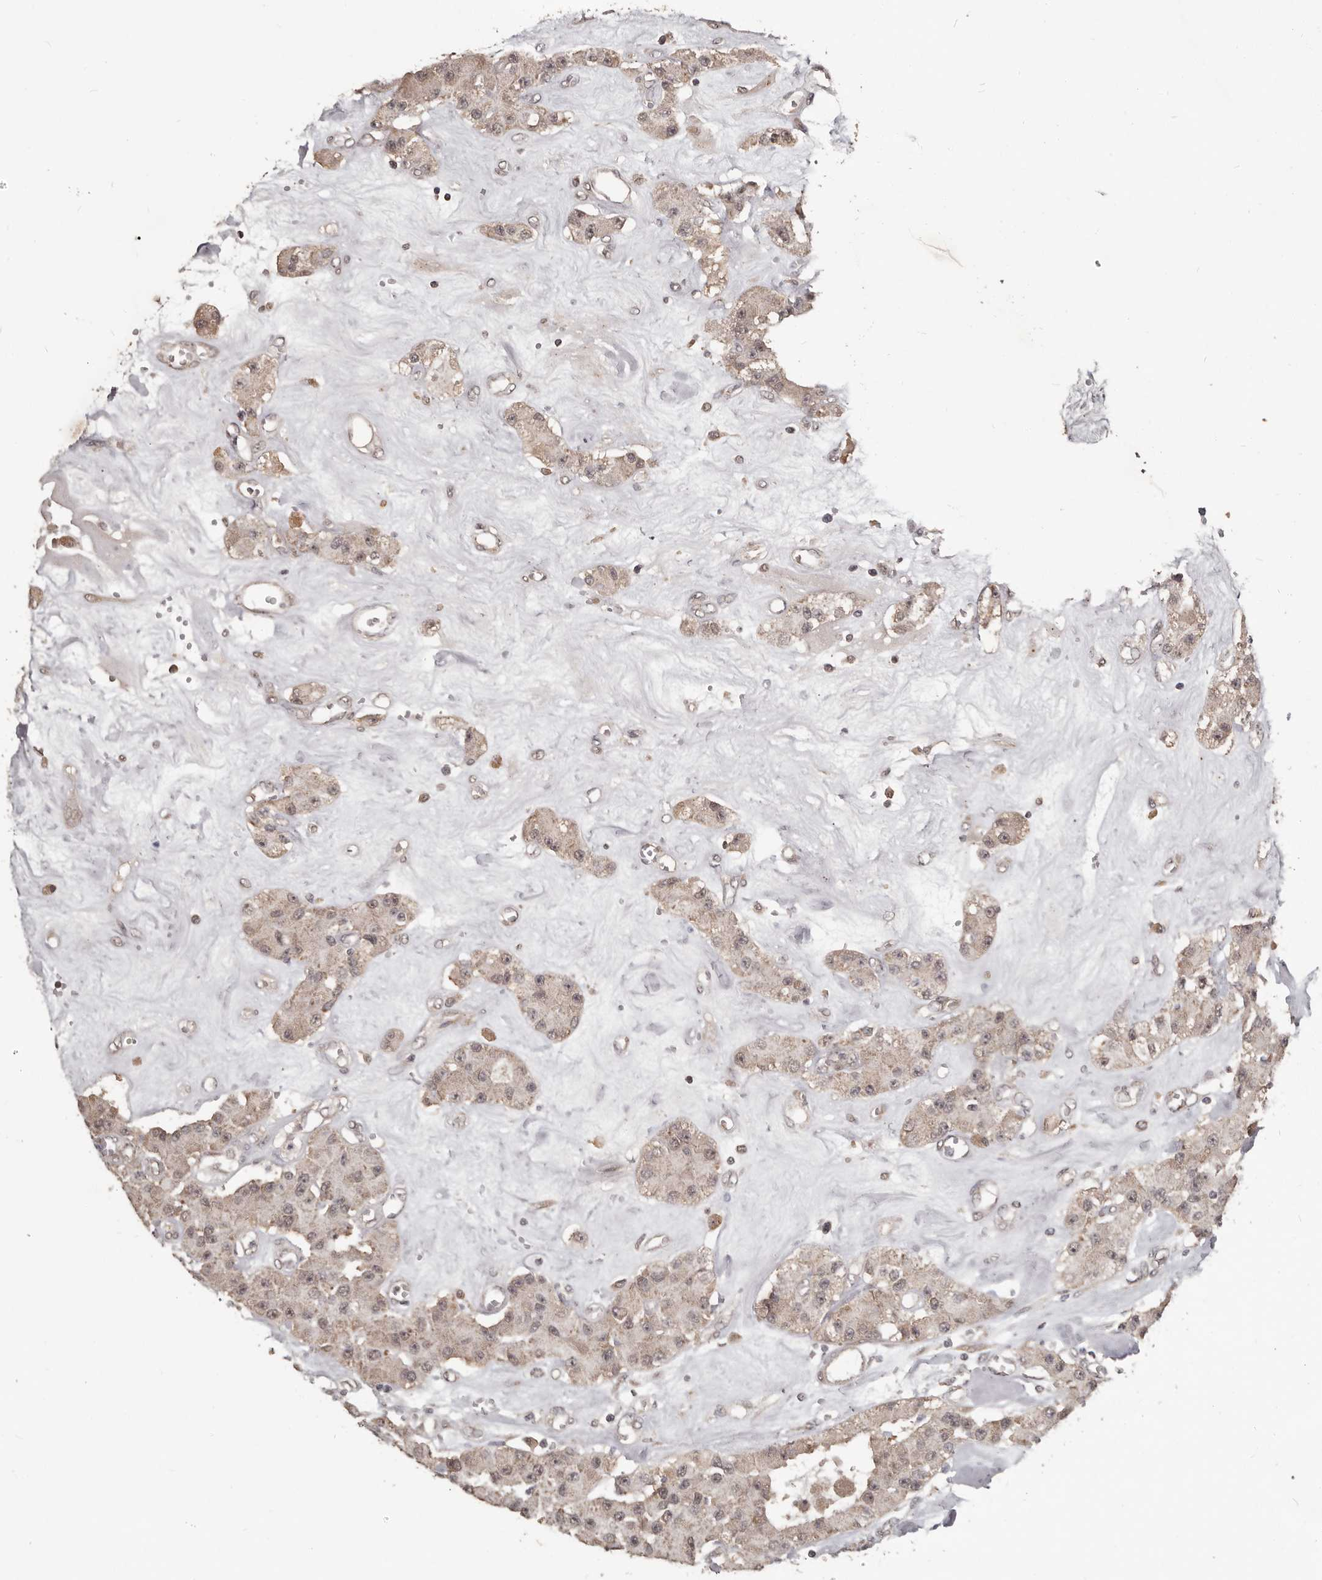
{"staining": {"intensity": "weak", "quantity": ">75%", "location": "nuclear"}, "tissue": "carcinoid", "cell_type": "Tumor cells", "image_type": "cancer", "snomed": [{"axis": "morphology", "description": "Carcinoid, malignant, NOS"}, {"axis": "topography", "description": "Pancreas"}], "caption": "Weak nuclear expression is present in approximately >75% of tumor cells in carcinoid (malignant).", "gene": "ZFP14", "patient": {"sex": "male", "age": 41}}